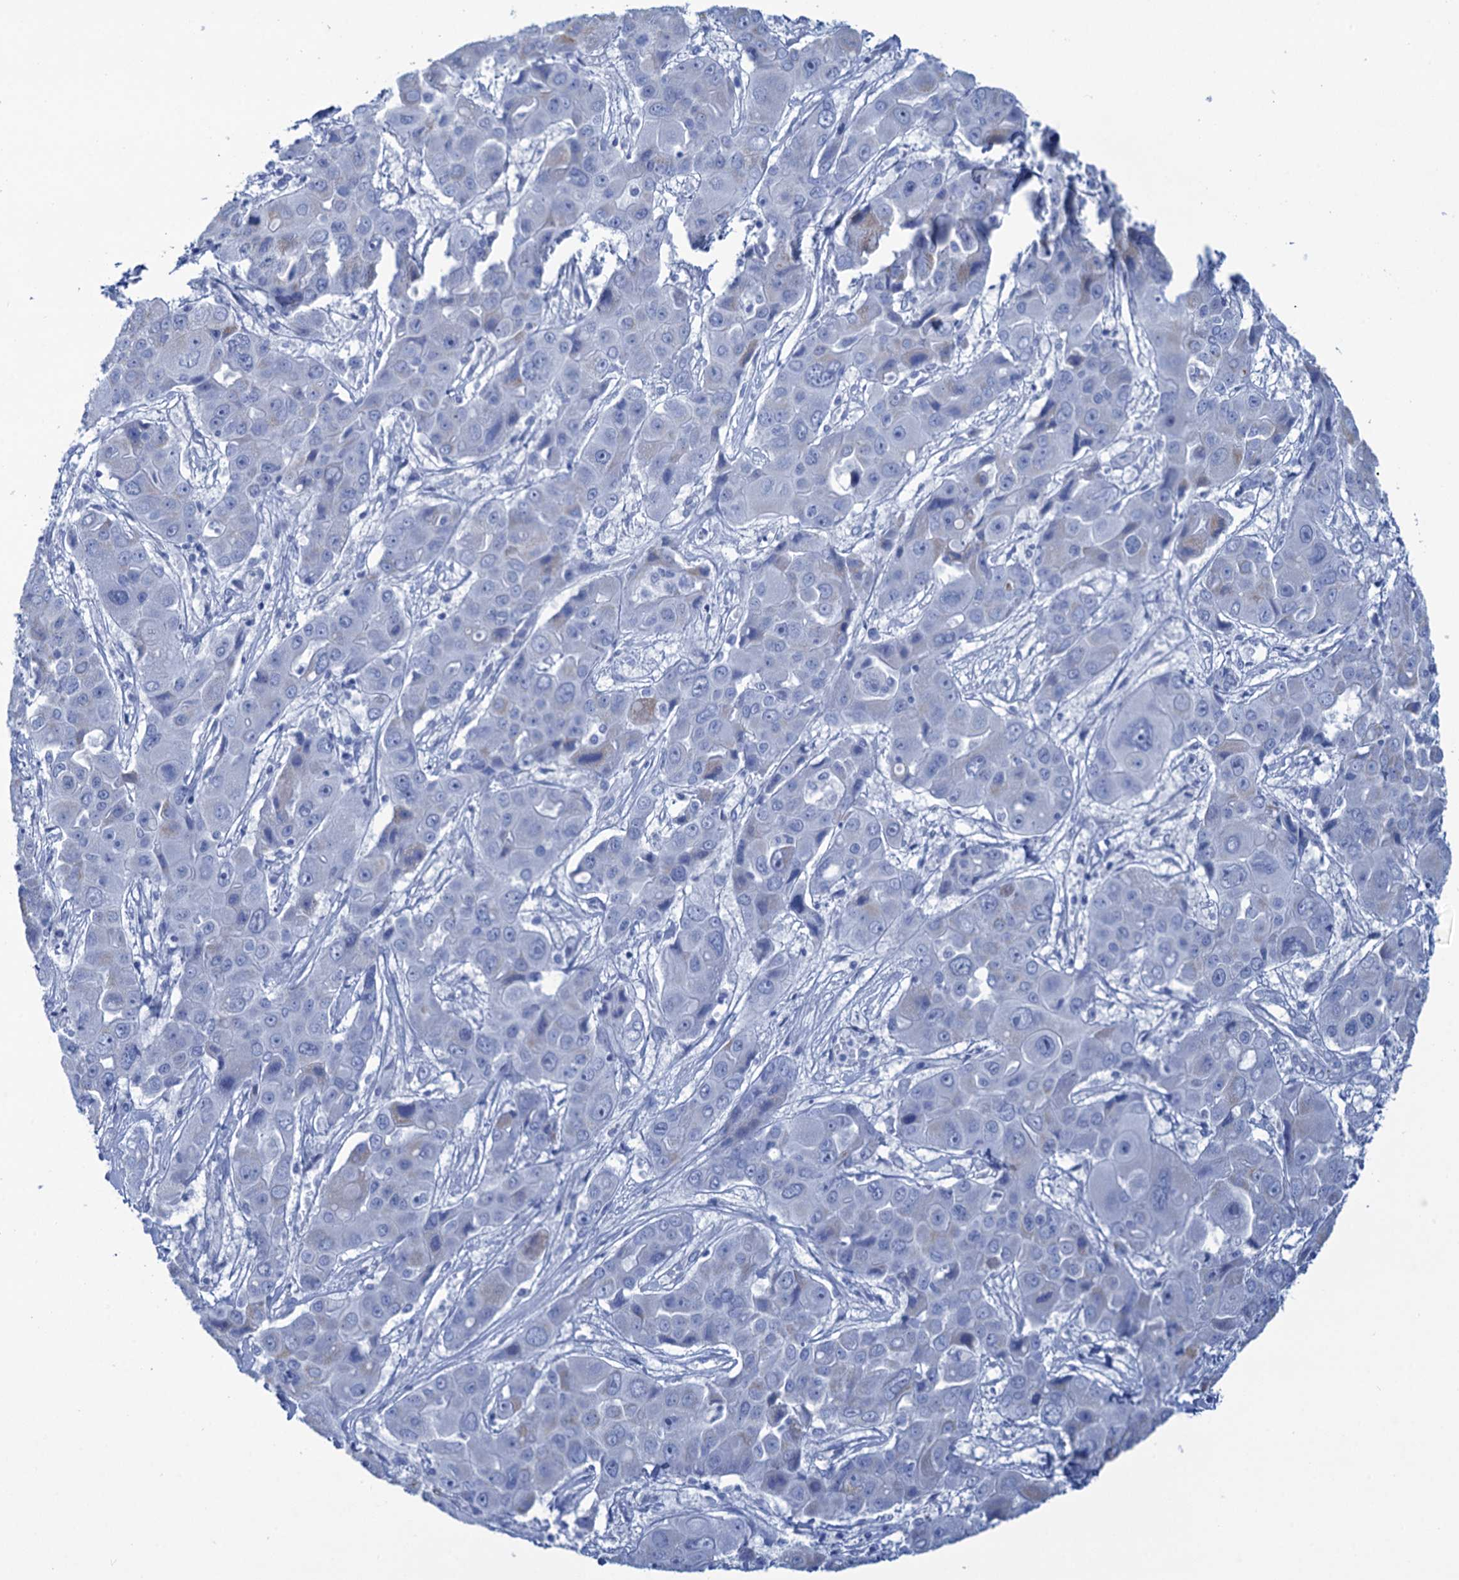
{"staining": {"intensity": "negative", "quantity": "none", "location": "none"}, "tissue": "liver cancer", "cell_type": "Tumor cells", "image_type": "cancer", "snomed": [{"axis": "morphology", "description": "Cholangiocarcinoma"}, {"axis": "topography", "description": "Liver"}], "caption": "Immunohistochemistry histopathology image of neoplastic tissue: cholangiocarcinoma (liver) stained with DAB reveals no significant protein positivity in tumor cells.", "gene": "CABYR", "patient": {"sex": "male", "age": 67}}